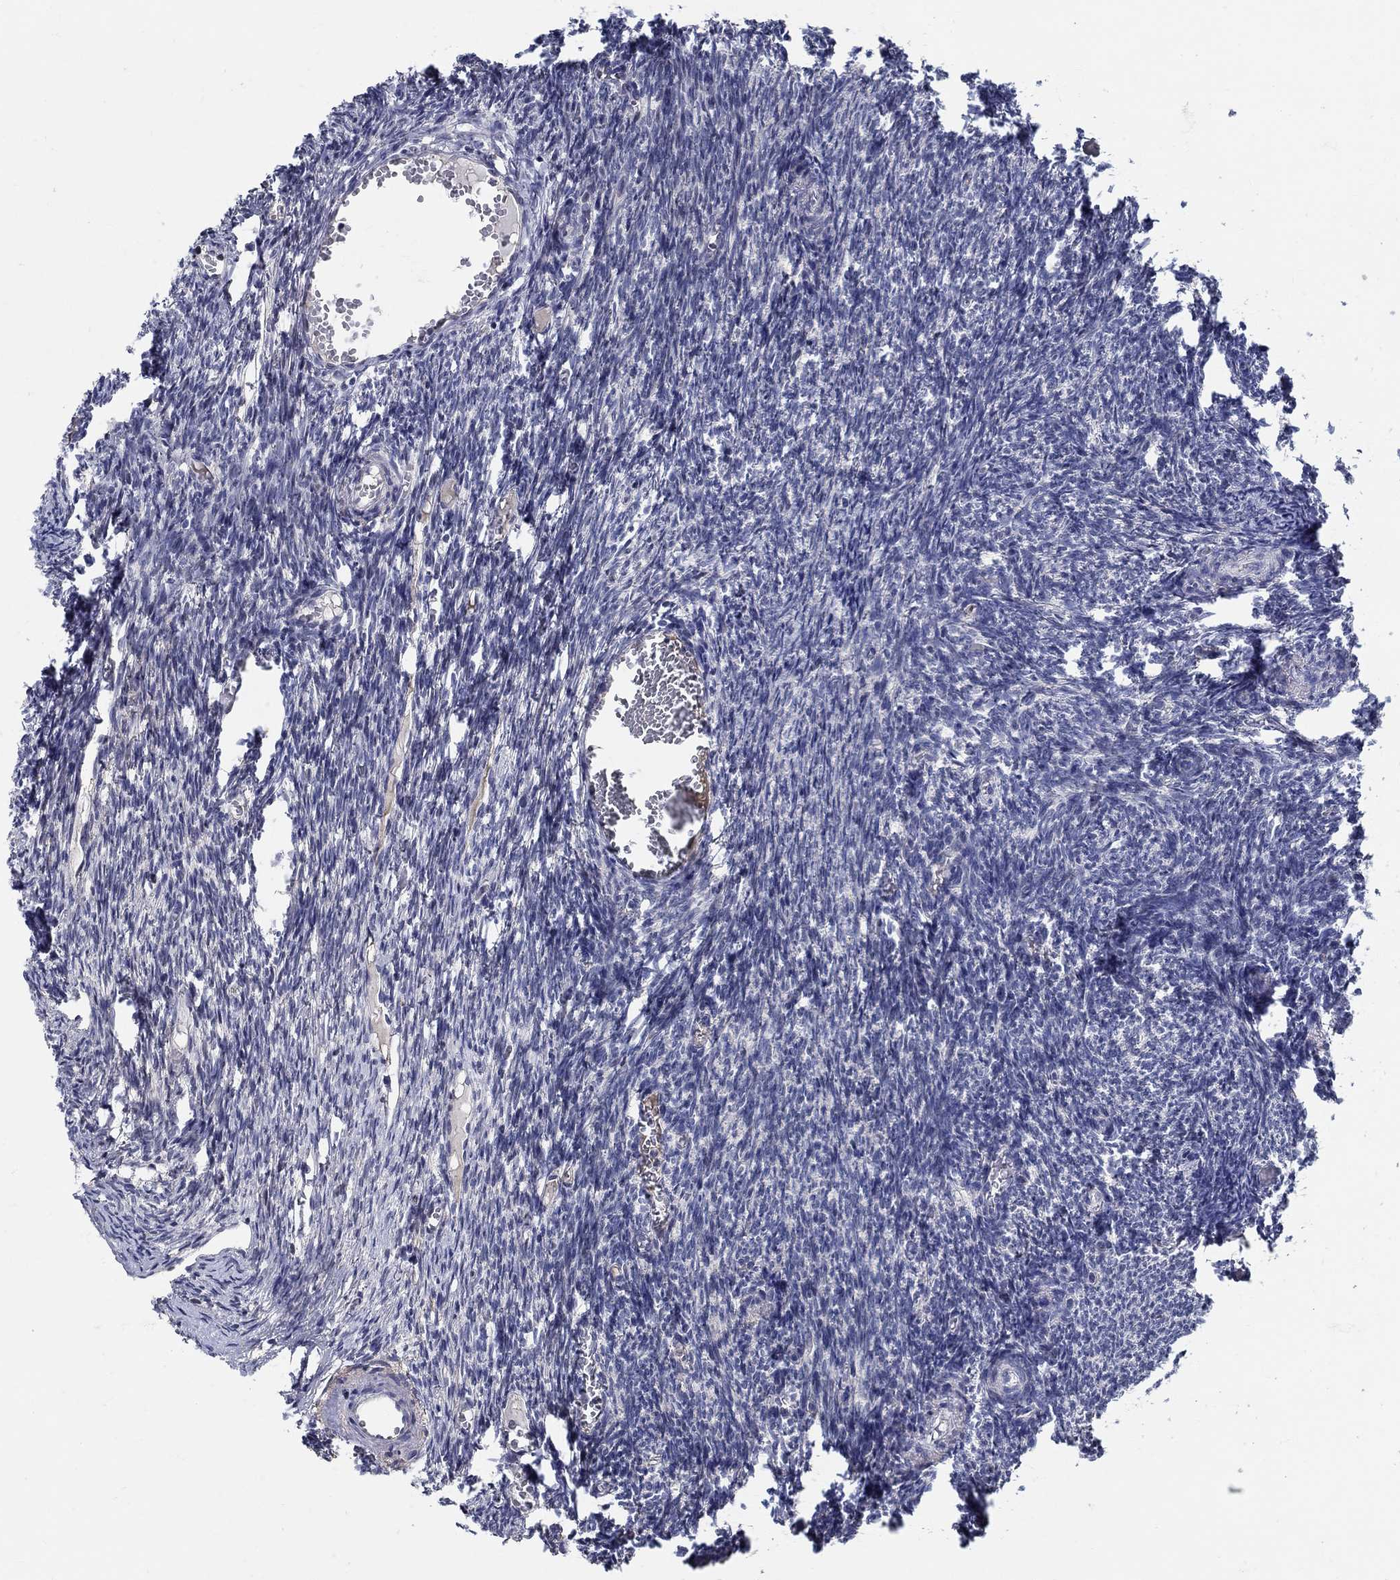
{"staining": {"intensity": "moderate", "quantity": "<25%", "location": "nuclear"}, "tissue": "ovary", "cell_type": "Follicle cells", "image_type": "normal", "snomed": [{"axis": "morphology", "description": "Normal tissue, NOS"}, {"axis": "topography", "description": "Ovary"}], "caption": "A high-resolution photomicrograph shows immunohistochemistry (IHC) staining of normal ovary, which demonstrates moderate nuclear positivity in about <25% of follicle cells.", "gene": "C16orf46", "patient": {"sex": "female", "age": 39}}